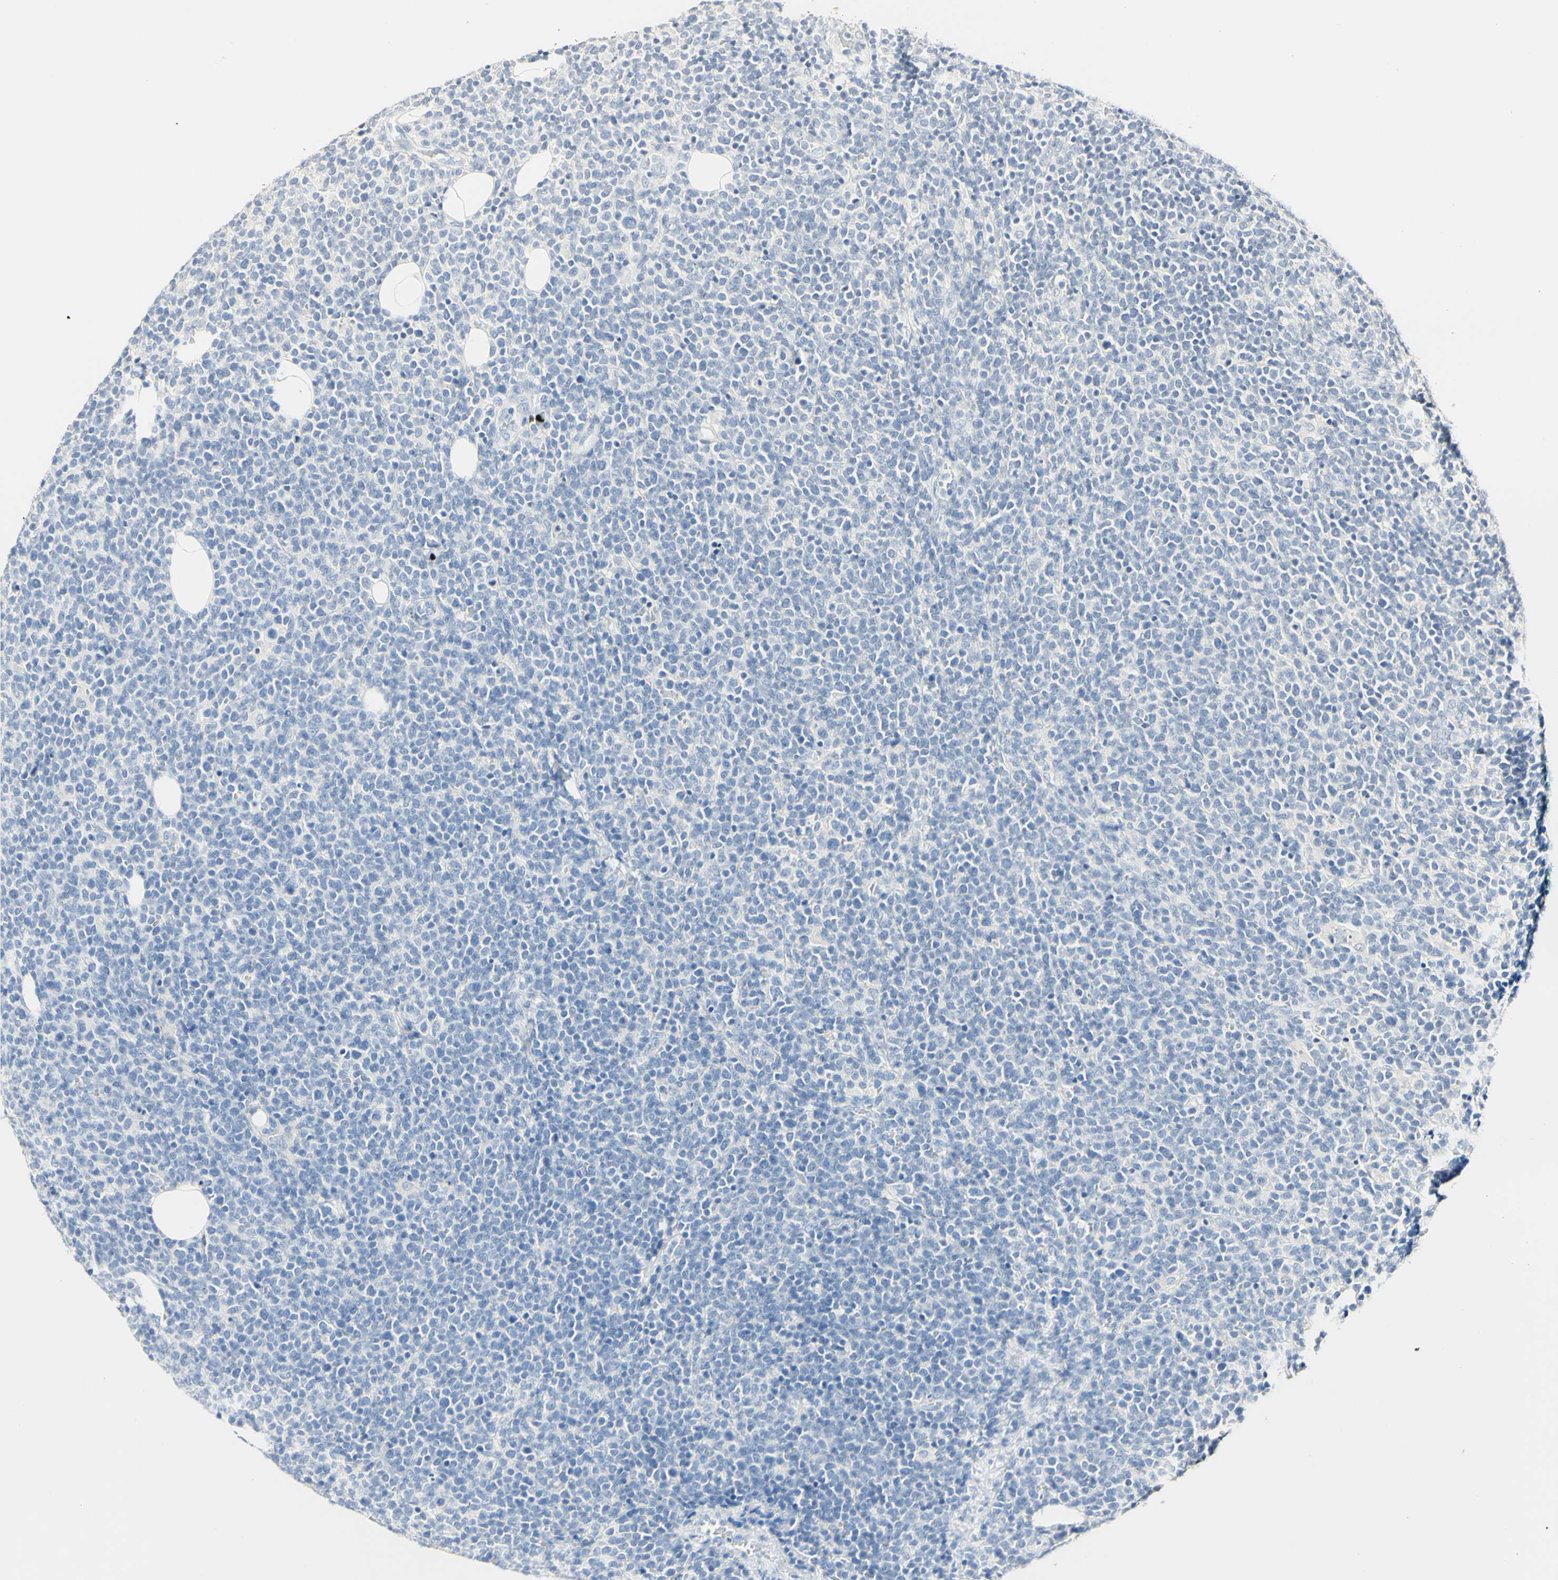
{"staining": {"intensity": "negative", "quantity": "none", "location": "none"}, "tissue": "lymphoma", "cell_type": "Tumor cells", "image_type": "cancer", "snomed": [{"axis": "morphology", "description": "Malignant lymphoma, non-Hodgkin's type, High grade"}, {"axis": "topography", "description": "Lymph node"}], "caption": "This image is of malignant lymphoma, non-Hodgkin's type (high-grade) stained with immunohistochemistry to label a protein in brown with the nuclei are counter-stained blue. There is no staining in tumor cells. (DAB immunohistochemistry (IHC), high magnification).", "gene": "DSC2", "patient": {"sex": "male", "age": 61}}